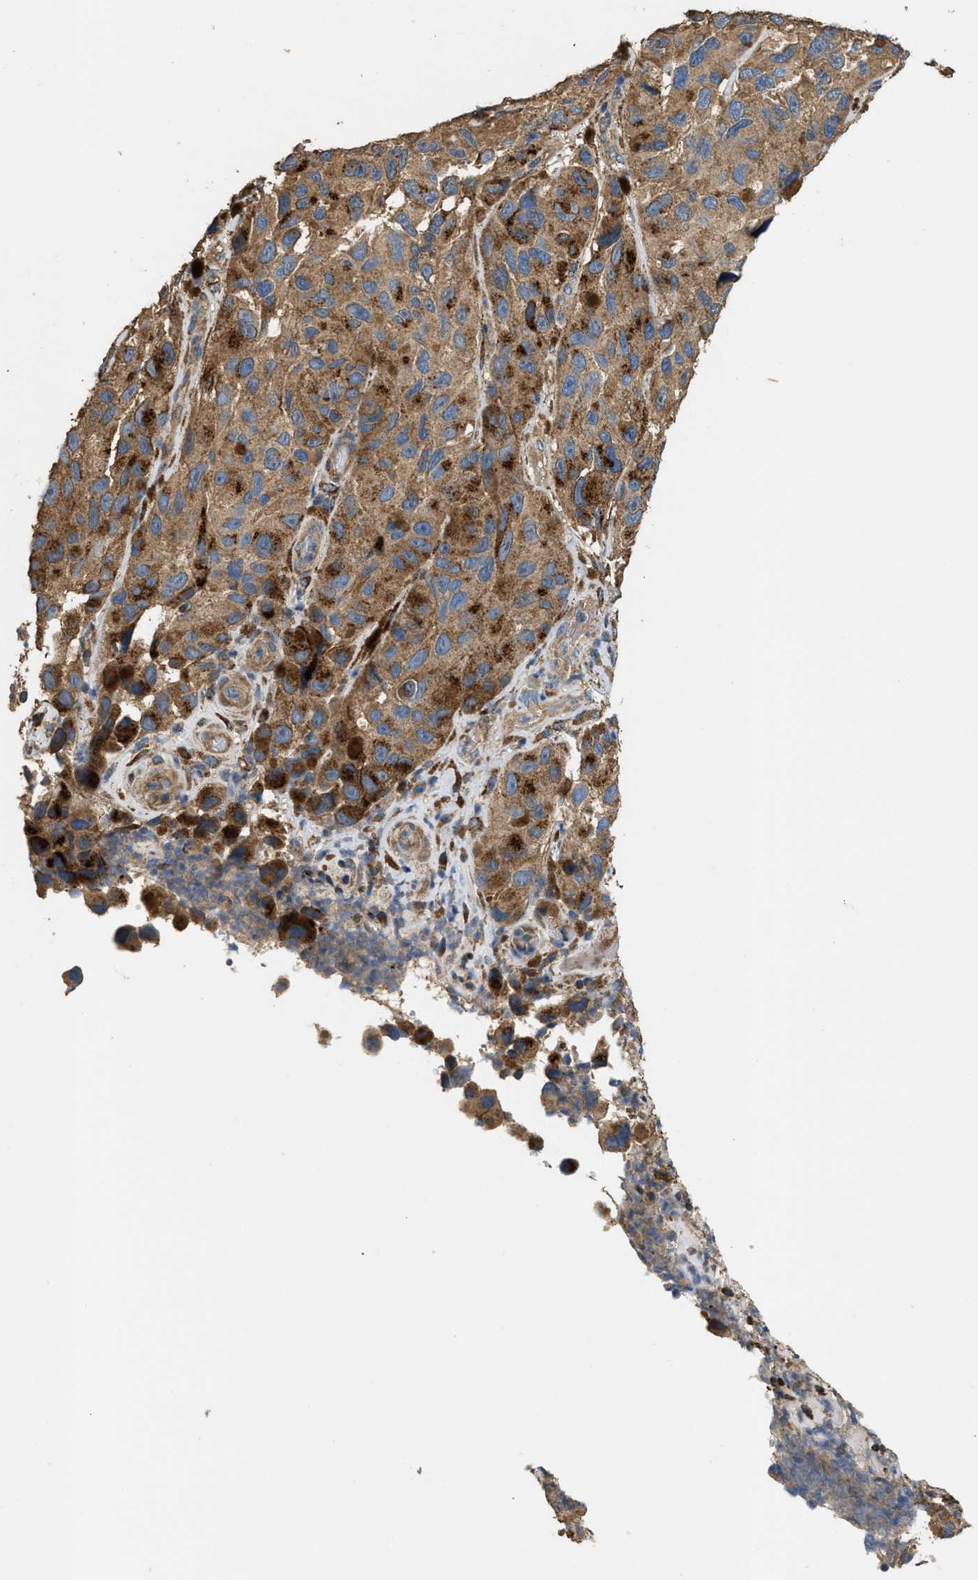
{"staining": {"intensity": "moderate", "quantity": ">75%", "location": "cytoplasmic/membranous"}, "tissue": "melanoma", "cell_type": "Tumor cells", "image_type": "cancer", "snomed": [{"axis": "morphology", "description": "Malignant melanoma, NOS"}, {"axis": "topography", "description": "Skin"}], "caption": "High-power microscopy captured an IHC photomicrograph of melanoma, revealing moderate cytoplasmic/membranous positivity in approximately >75% of tumor cells.", "gene": "THBS2", "patient": {"sex": "female", "age": 73}}